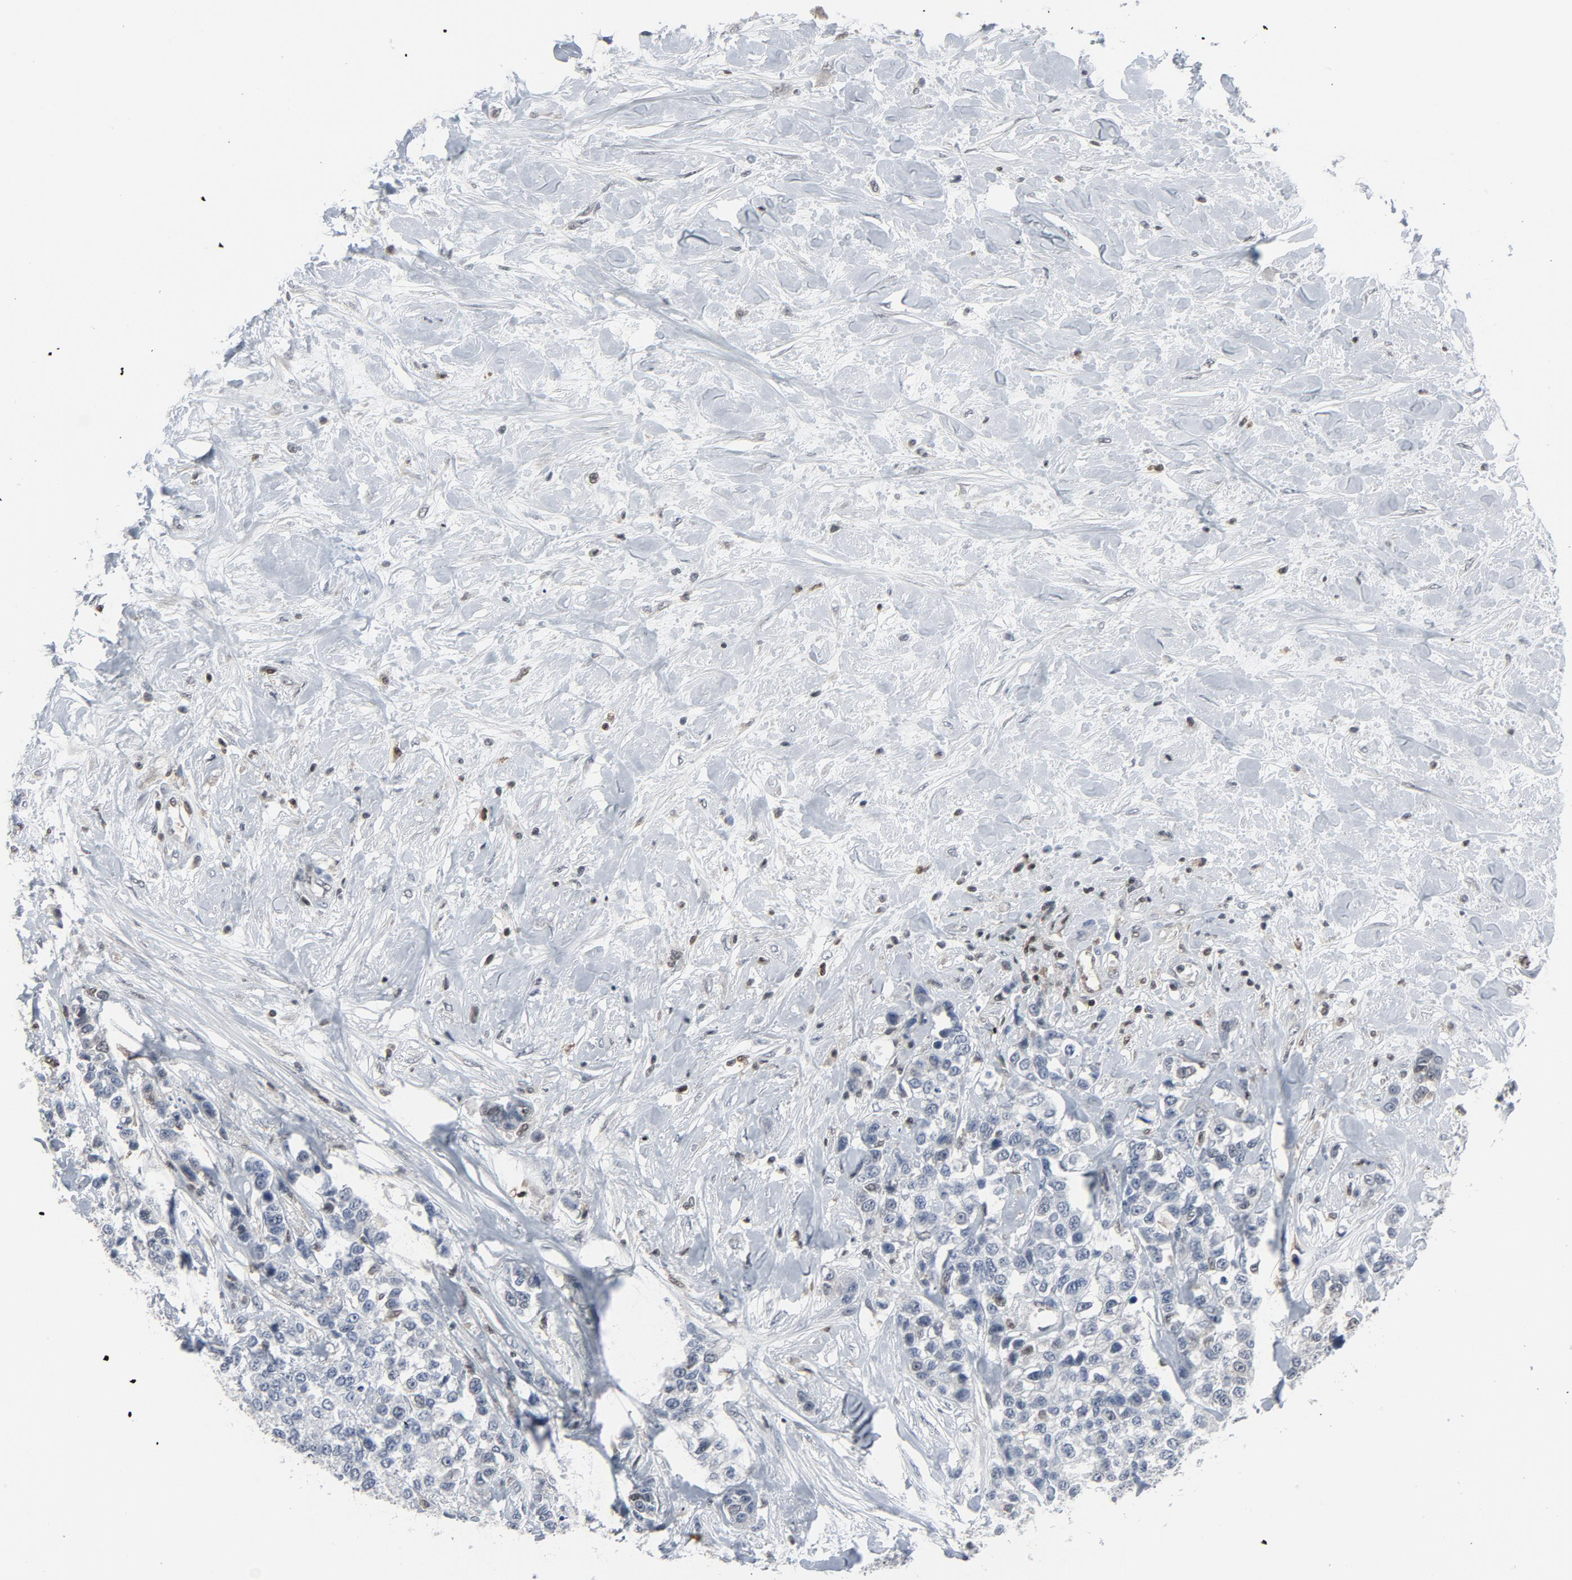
{"staining": {"intensity": "negative", "quantity": "none", "location": "none"}, "tissue": "breast cancer", "cell_type": "Tumor cells", "image_type": "cancer", "snomed": [{"axis": "morphology", "description": "Duct carcinoma"}, {"axis": "topography", "description": "Breast"}], "caption": "Immunohistochemistry histopathology image of breast intraductal carcinoma stained for a protein (brown), which displays no staining in tumor cells.", "gene": "STAT5A", "patient": {"sex": "female", "age": 51}}